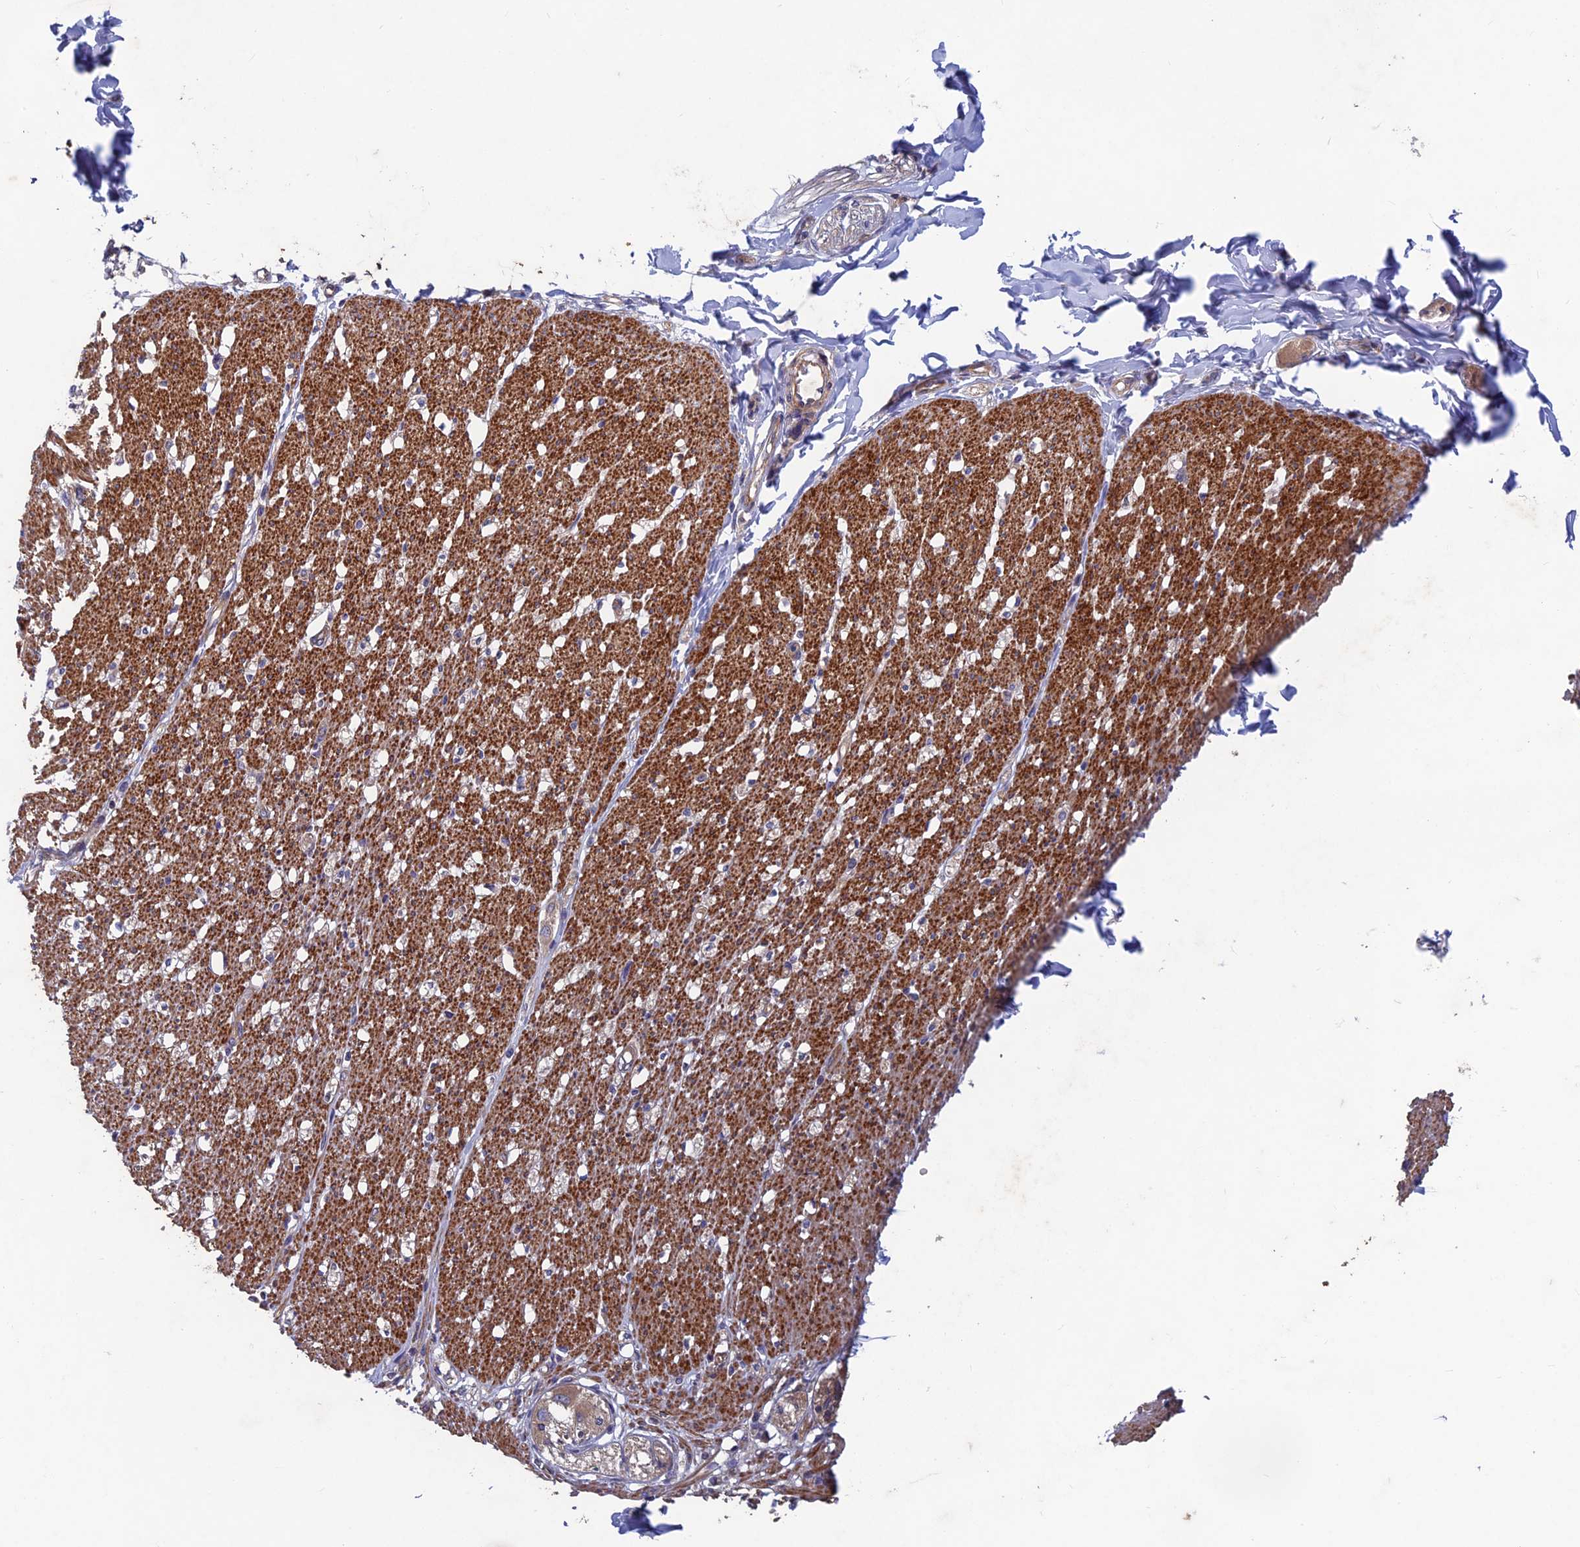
{"staining": {"intensity": "strong", "quantity": ">75%", "location": "cytoplasmic/membranous"}, "tissue": "smooth muscle", "cell_type": "Smooth muscle cells", "image_type": "normal", "snomed": [{"axis": "morphology", "description": "Normal tissue, NOS"}, {"axis": "morphology", "description": "Adenocarcinoma, NOS"}, {"axis": "topography", "description": "Colon"}, {"axis": "topography", "description": "Peripheral nerve tissue"}], "caption": "Immunohistochemistry histopathology image of unremarkable smooth muscle stained for a protein (brown), which displays high levels of strong cytoplasmic/membranous positivity in about >75% of smooth muscle cells.", "gene": "NCAPG", "patient": {"sex": "male", "age": 14}}